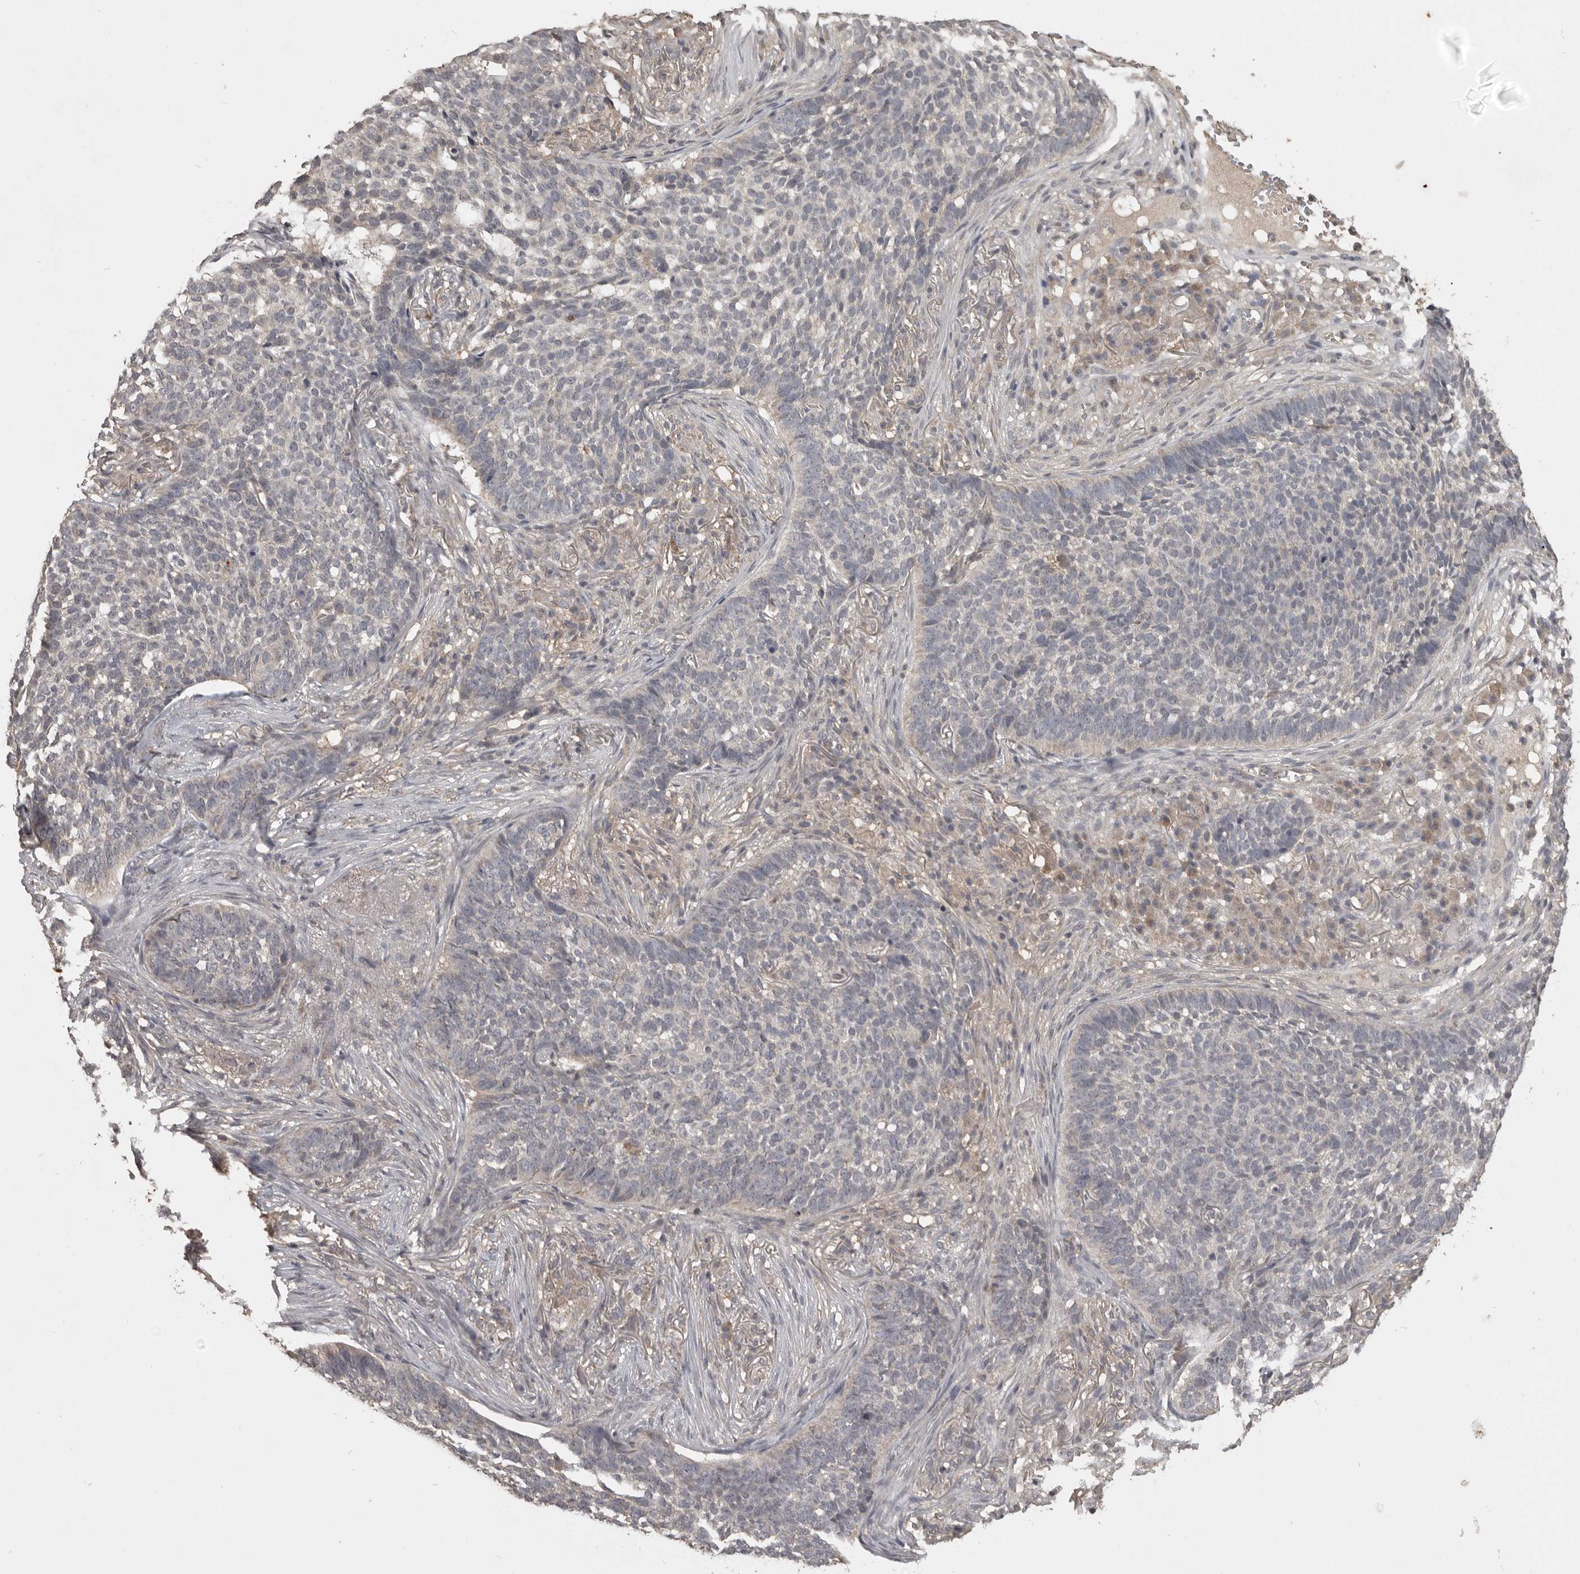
{"staining": {"intensity": "negative", "quantity": "none", "location": "none"}, "tissue": "skin cancer", "cell_type": "Tumor cells", "image_type": "cancer", "snomed": [{"axis": "morphology", "description": "Basal cell carcinoma"}, {"axis": "topography", "description": "Skin"}], "caption": "Immunohistochemistry (IHC) histopathology image of human skin basal cell carcinoma stained for a protein (brown), which reveals no positivity in tumor cells.", "gene": "ADAMTS4", "patient": {"sex": "male", "age": 85}}